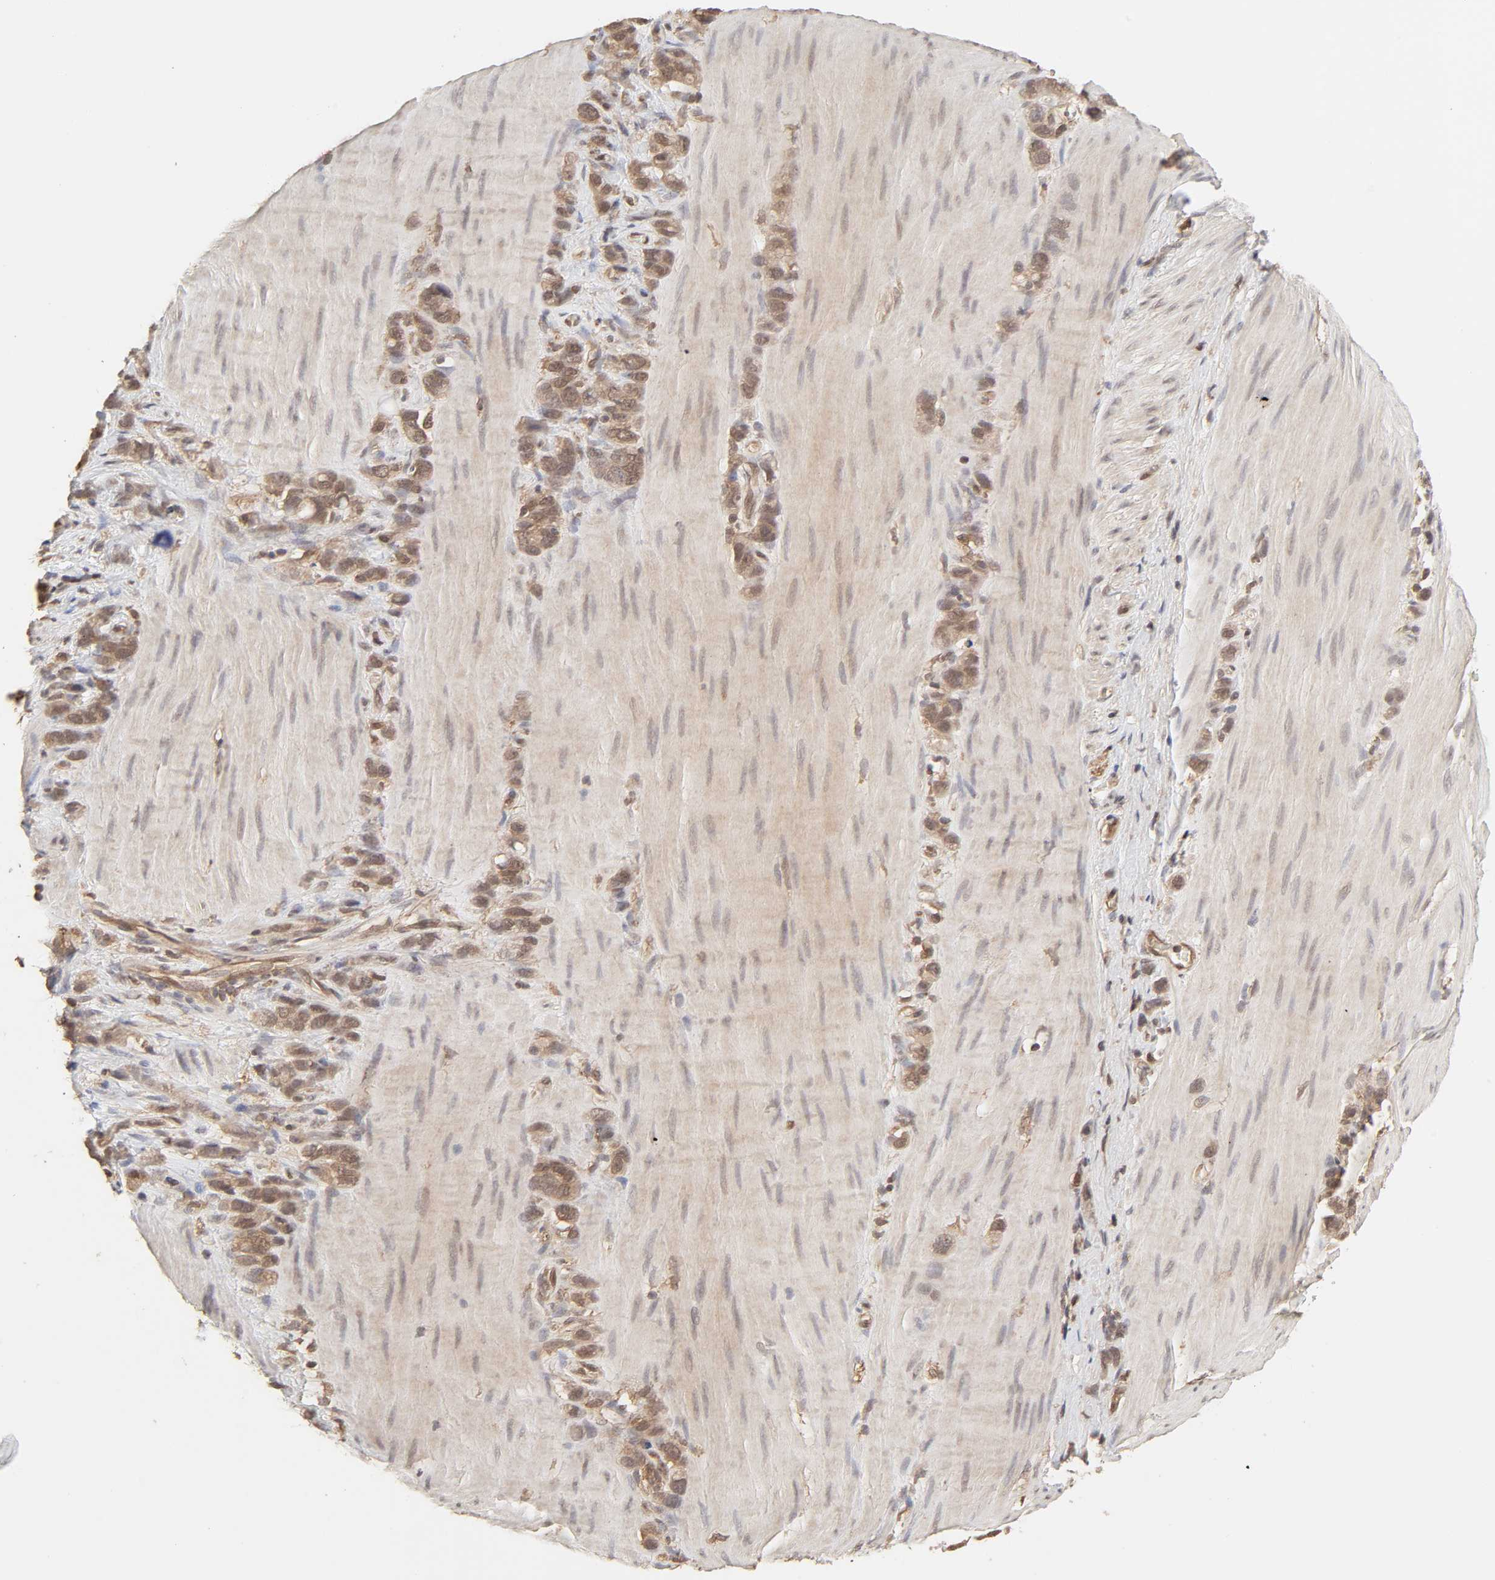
{"staining": {"intensity": "moderate", "quantity": ">75%", "location": "cytoplasmic/membranous"}, "tissue": "stomach cancer", "cell_type": "Tumor cells", "image_type": "cancer", "snomed": [{"axis": "morphology", "description": "Normal tissue, NOS"}, {"axis": "morphology", "description": "Adenocarcinoma, NOS"}, {"axis": "morphology", "description": "Adenocarcinoma, High grade"}, {"axis": "topography", "description": "Stomach, upper"}, {"axis": "topography", "description": "Stomach"}], "caption": "Stomach adenocarcinoma stained for a protein reveals moderate cytoplasmic/membranous positivity in tumor cells. (DAB (3,3'-diaminobenzidine) IHC with brightfield microscopy, high magnification).", "gene": "MAPK1", "patient": {"sex": "female", "age": 65}}